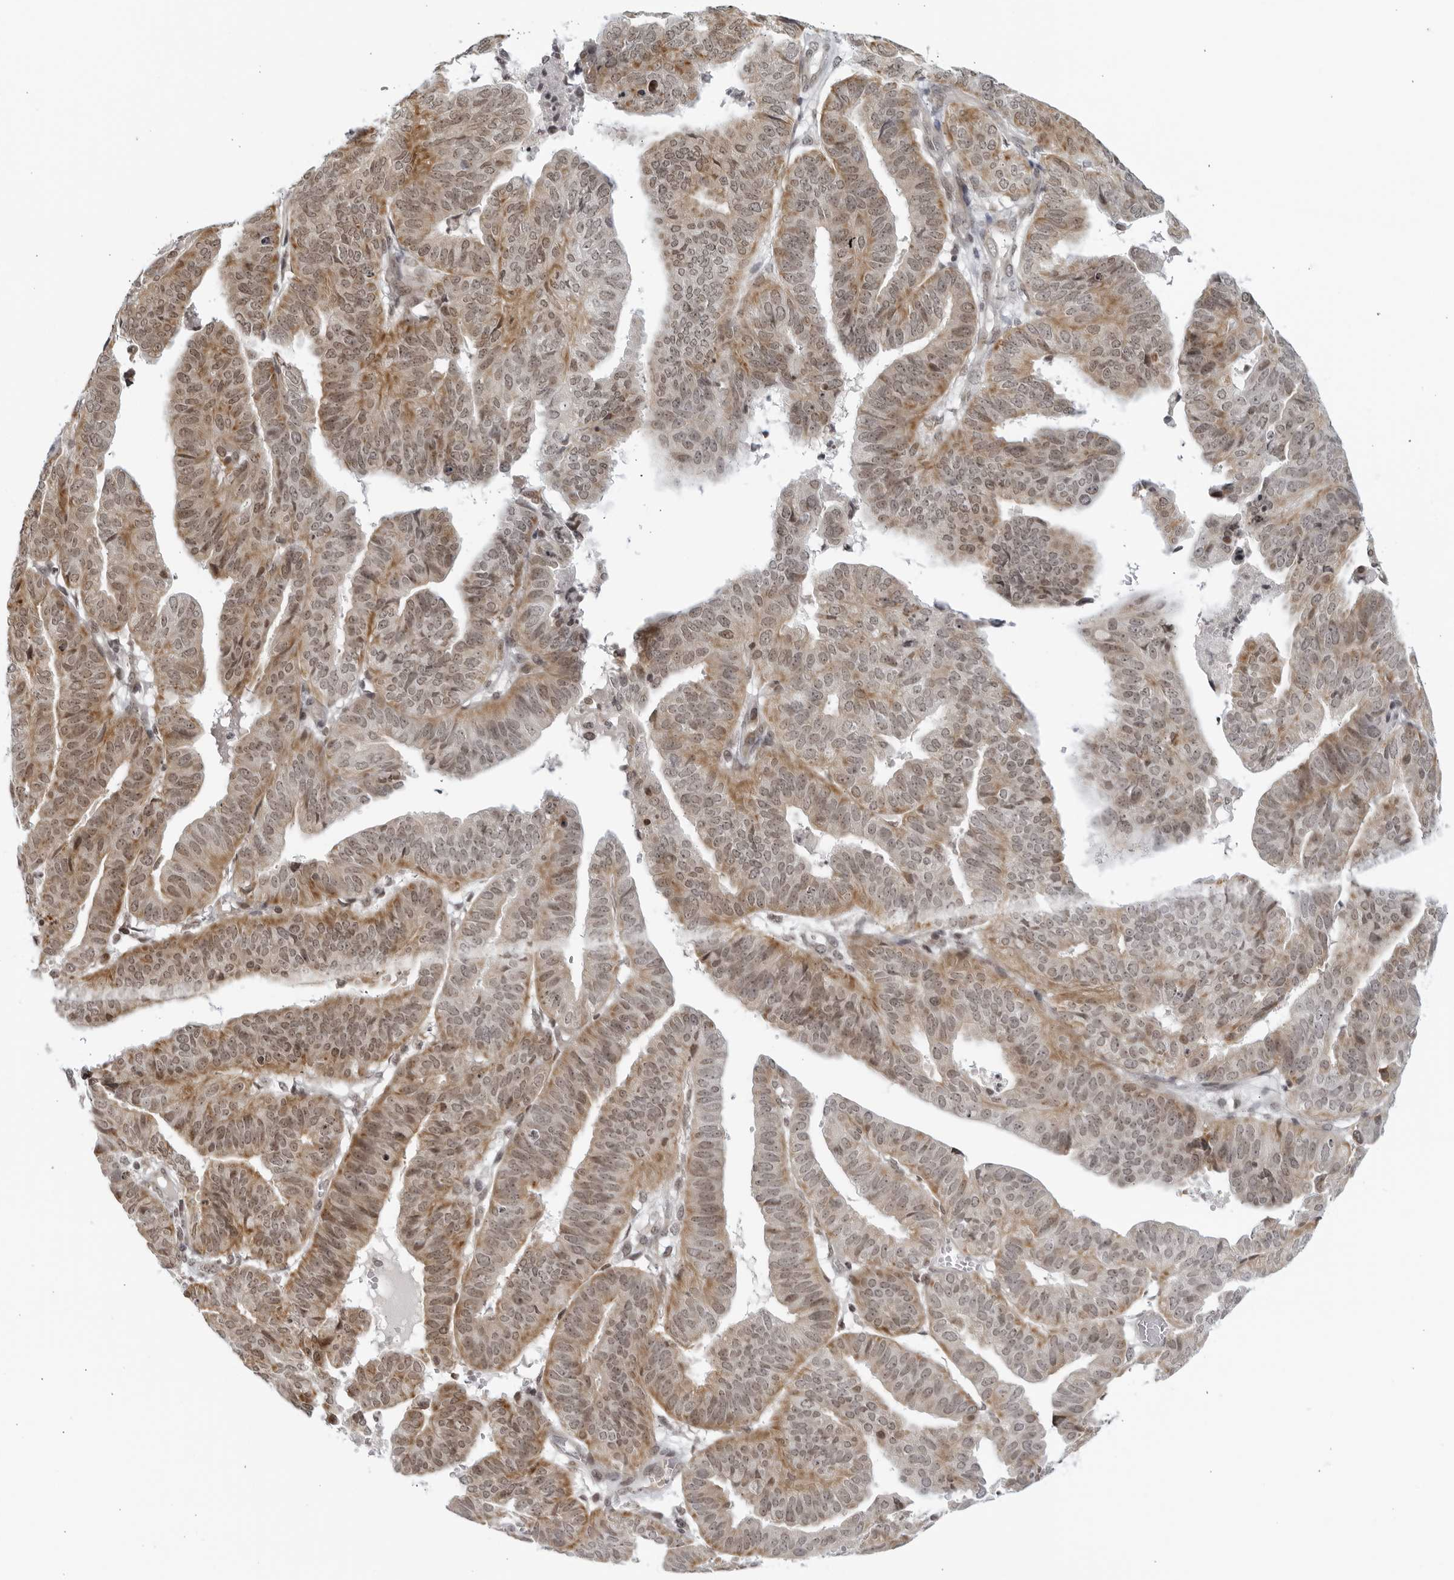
{"staining": {"intensity": "moderate", "quantity": "25%-75%", "location": "cytoplasmic/membranous,nuclear"}, "tissue": "endometrial cancer", "cell_type": "Tumor cells", "image_type": "cancer", "snomed": [{"axis": "morphology", "description": "Adenocarcinoma, NOS"}, {"axis": "topography", "description": "Uterus"}], "caption": "DAB (3,3'-diaminobenzidine) immunohistochemical staining of human endometrial cancer (adenocarcinoma) displays moderate cytoplasmic/membranous and nuclear protein expression in about 25%-75% of tumor cells. (Brightfield microscopy of DAB IHC at high magnification).", "gene": "RAB11FIP3", "patient": {"sex": "female", "age": 77}}